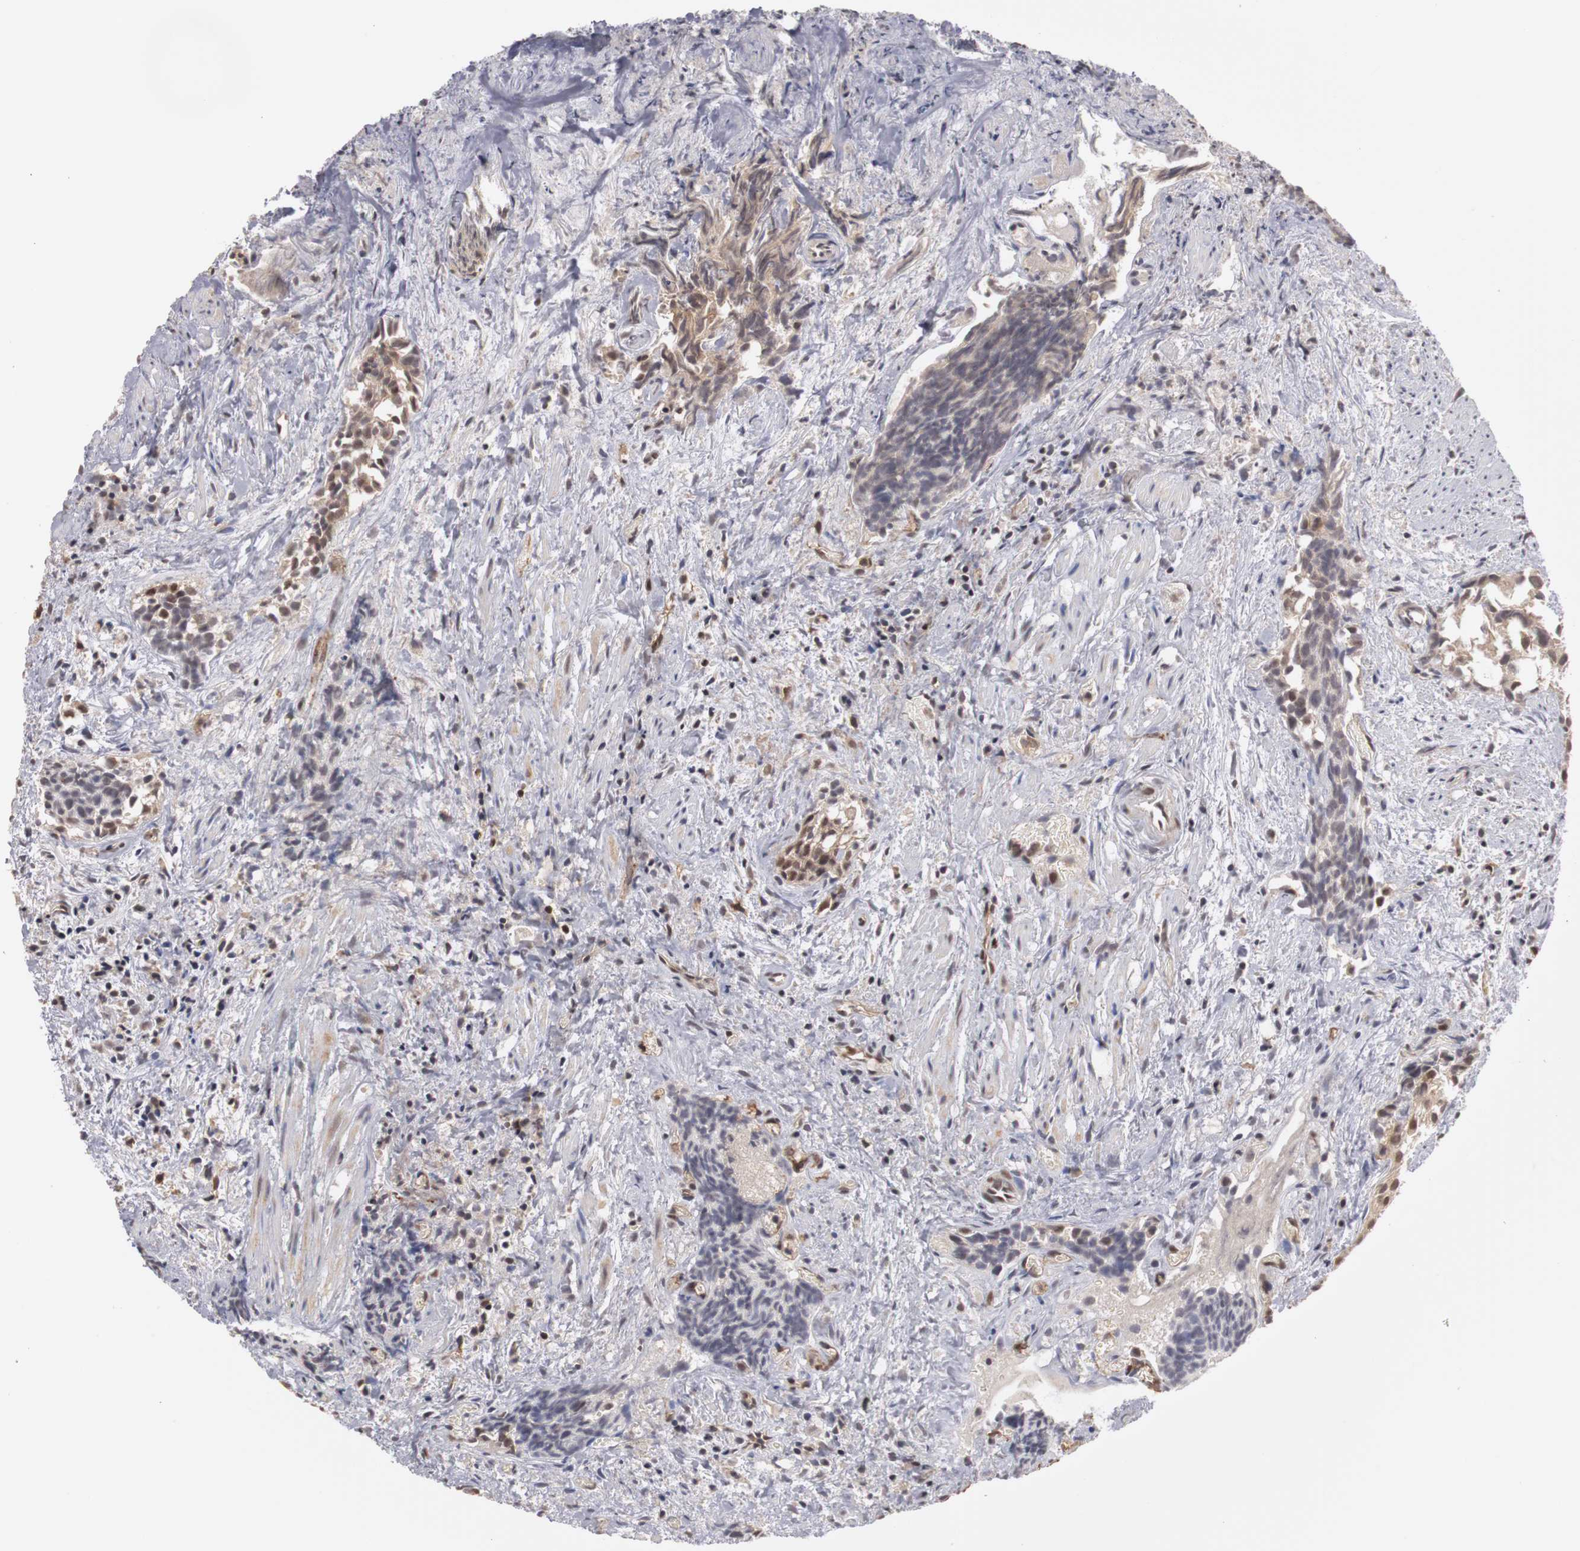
{"staining": {"intensity": "weak", "quantity": "25%-75%", "location": "cytoplasmic/membranous,nuclear"}, "tissue": "urothelial cancer", "cell_type": "Tumor cells", "image_type": "cancer", "snomed": [{"axis": "morphology", "description": "Urothelial carcinoma, High grade"}, {"axis": "topography", "description": "Urinary bladder"}], "caption": "Protein expression analysis of human urothelial cancer reveals weak cytoplasmic/membranous and nuclear positivity in approximately 25%-75% of tumor cells.", "gene": "PLEKHA1", "patient": {"sex": "female", "age": 78}}